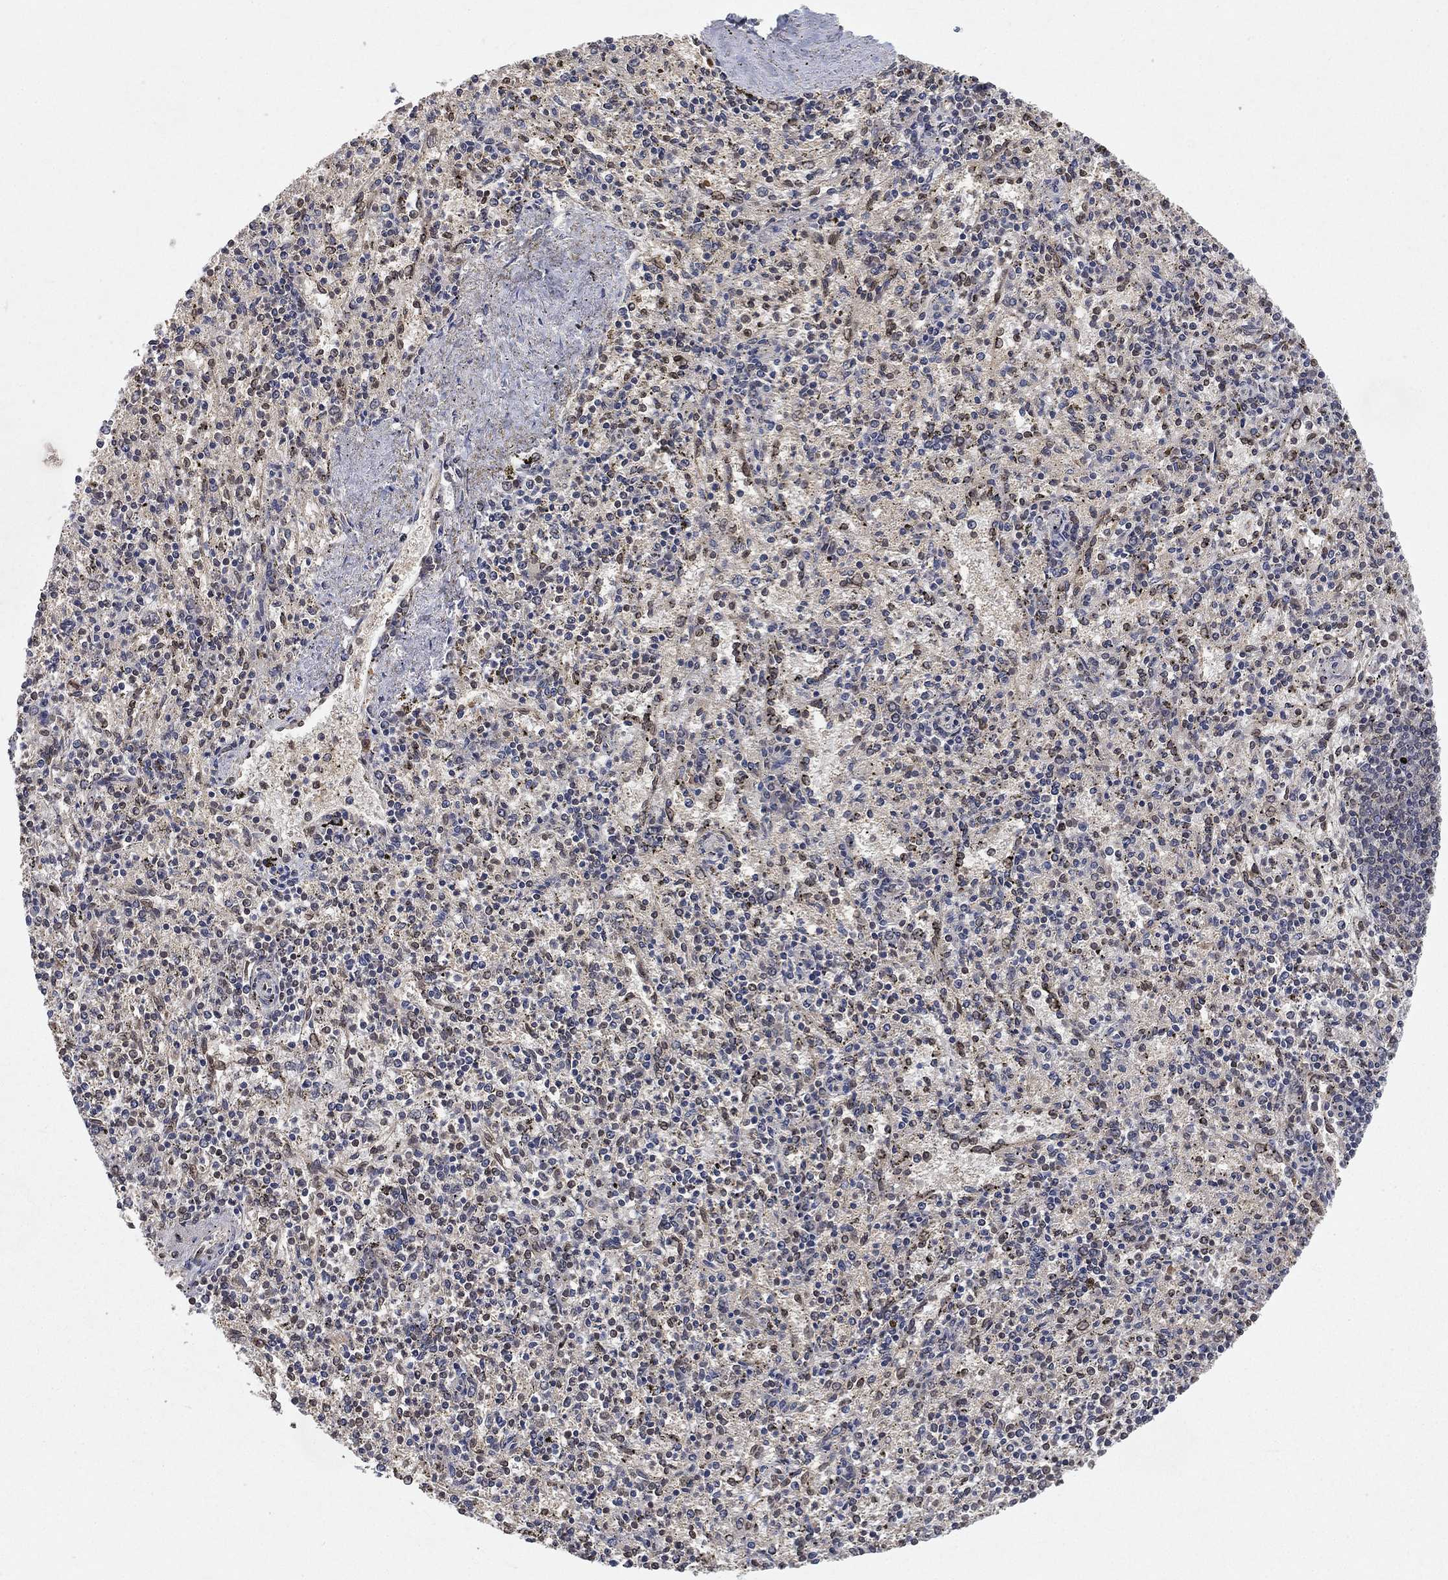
{"staining": {"intensity": "strong", "quantity": "<25%", "location": "cytoplasmic/membranous"}, "tissue": "spleen", "cell_type": "Cells in red pulp", "image_type": "normal", "snomed": [{"axis": "morphology", "description": "Normal tissue, NOS"}, {"axis": "topography", "description": "Spleen"}], "caption": "IHC micrograph of unremarkable spleen: spleen stained using immunohistochemistry reveals medium levels of strong protein expression localized specifically in the cytoplasmic/membranous of cells in red pulp, appearing as a cytoplasmic/membranous brown color.", "gene": "UBA5", "patient": {"sex": "female", "age": 37}}